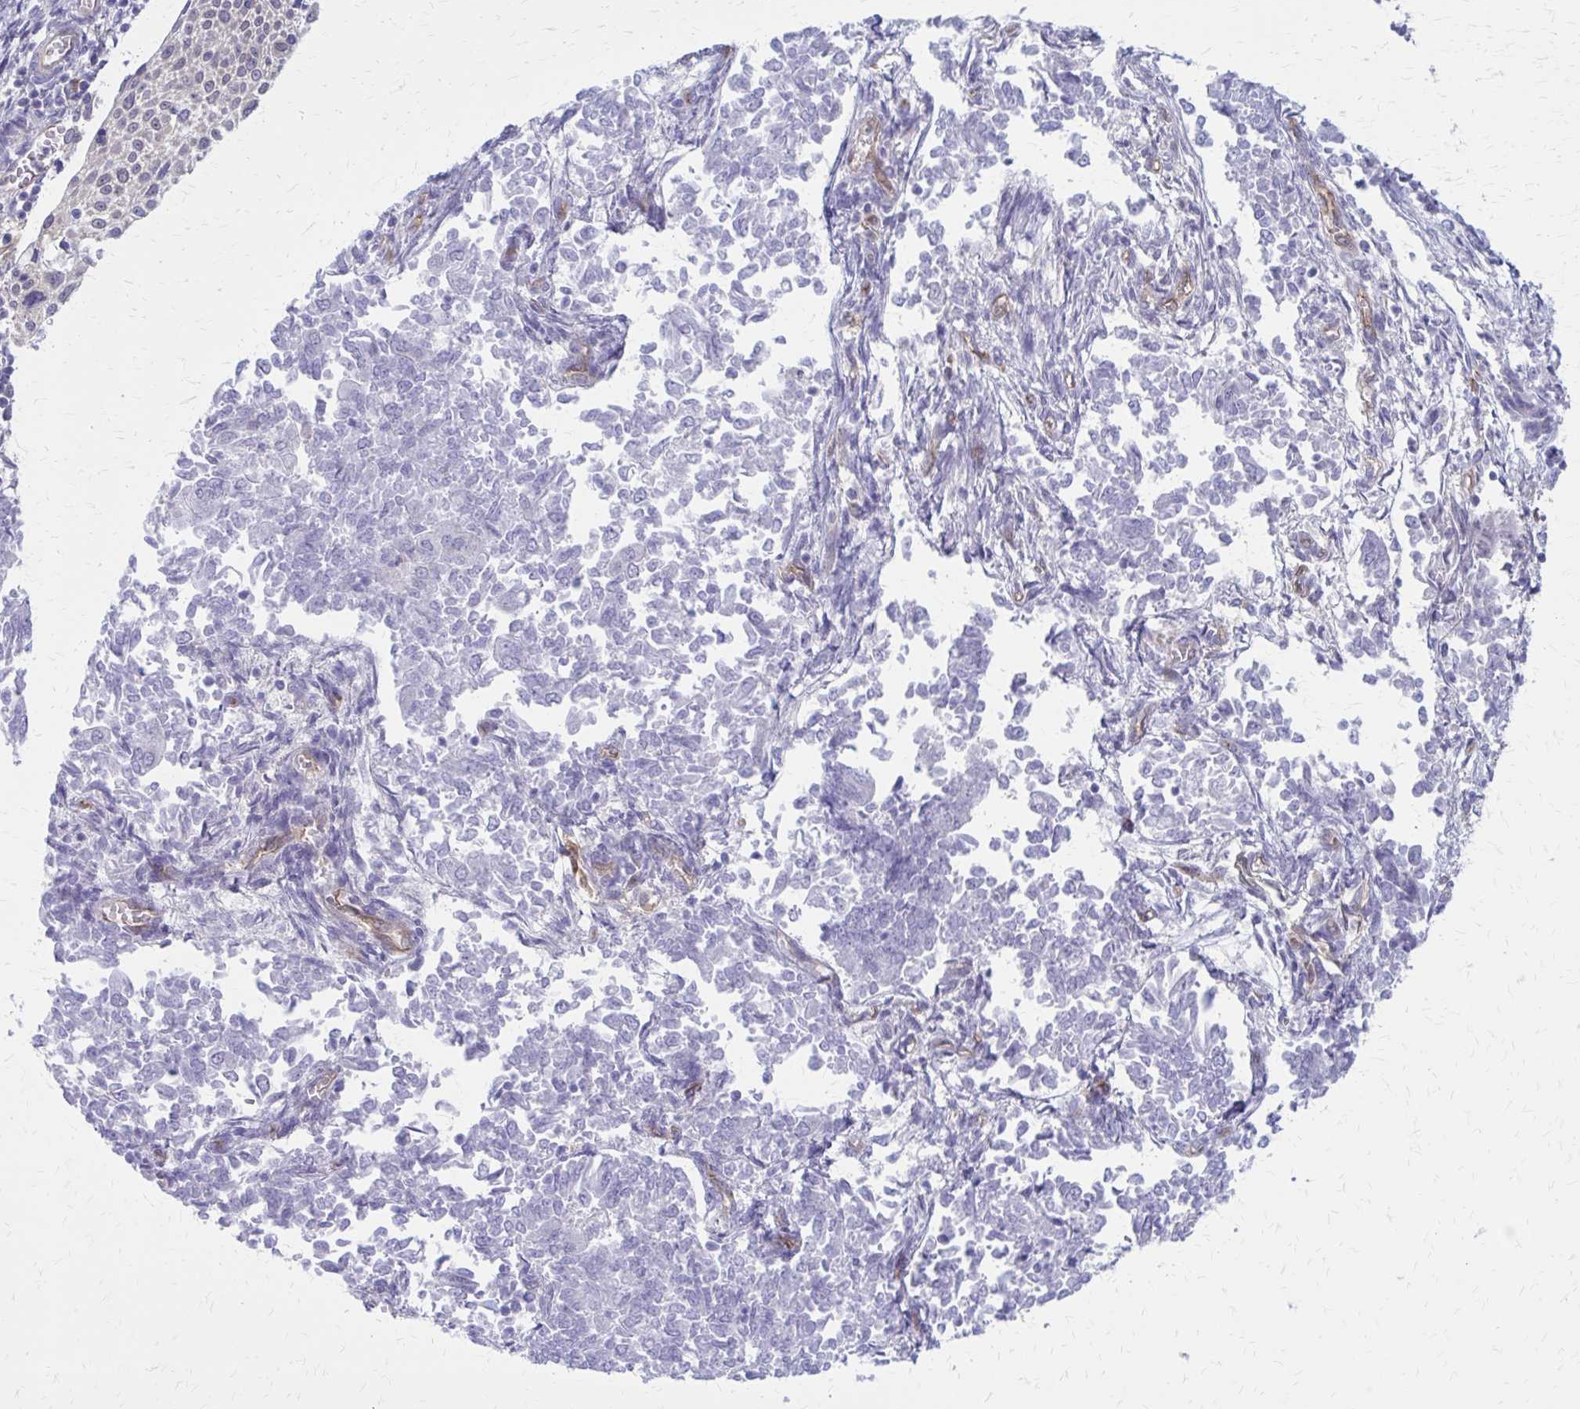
{"staining": {"intensity": "negative", "quantity": "none", "location": "none"}, "tissue": "endometrial cancer", "cell_type": "Tumor cells", "image_type": "cancer", "snomed": [{"axis": "morphology", "description": "Adenocarcinoma, NOS"}, {"axis": "topography", "description": "Endometrium"}], "caption": "DAB immunohistochemical staining of human endometrial cancer (adenocarcinoma) demonstrates no significant staining in tumor cells.", "gene": "CLIC2", "patient": {"sex": "female", "age": 65}}